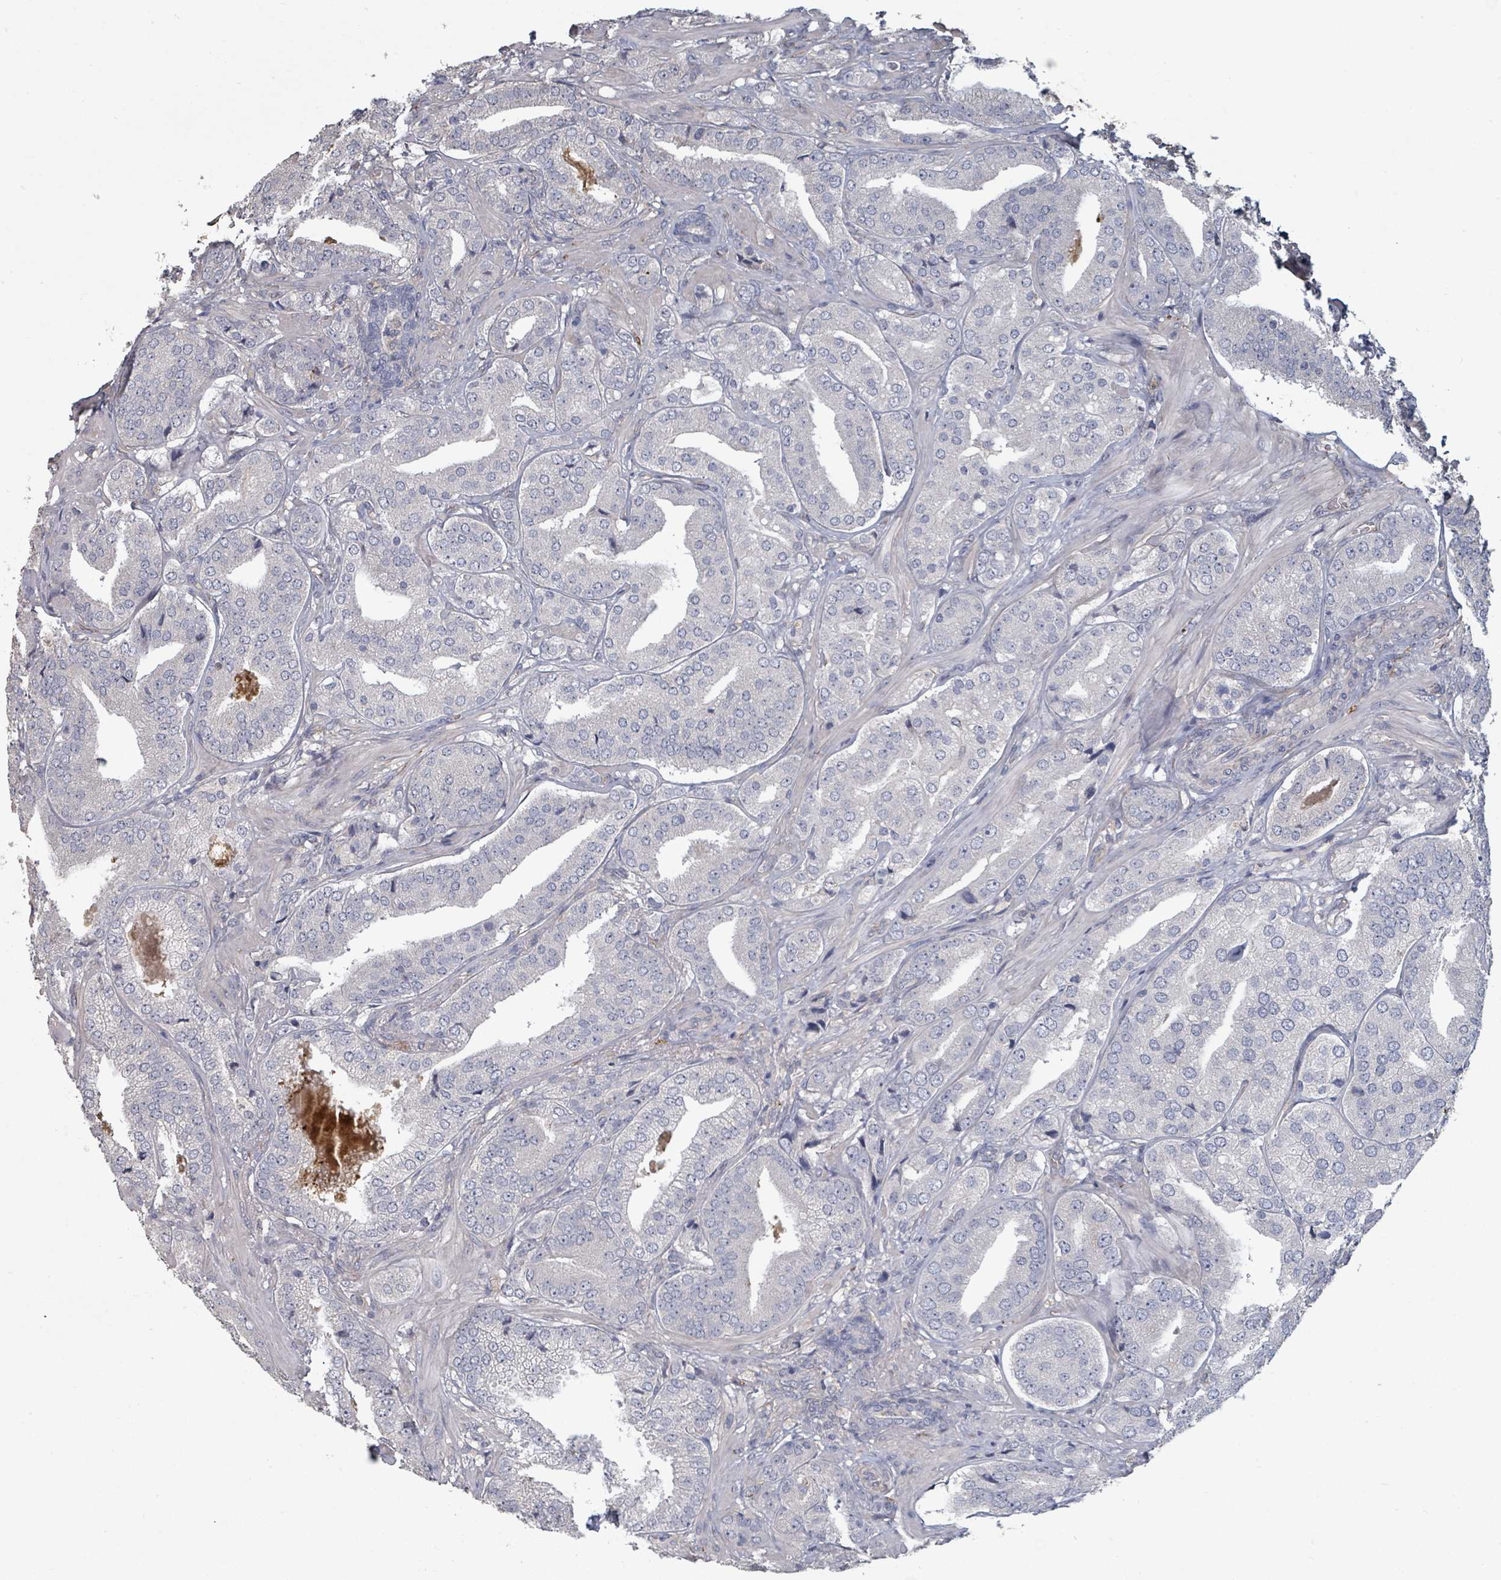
{"staining": {"intensity": "negative", "quantity": "none", "location": "none"}, "tissue": "prostate cancer", "cell_type": "Tumor cells", "image_type": "cancer", "snomed": [{"axis": "morphology", "description": "Adenocarcinoma, High grade"}, {"axis": "topography", "description": "Prostate"}], "caption": "Adenocarcinoma (high-grade) (prostate) stained for a protein using IHC reveals no staining tumor cells.", "gene": "PLAUR", "patient": {"sex": "male", "age": 63}}